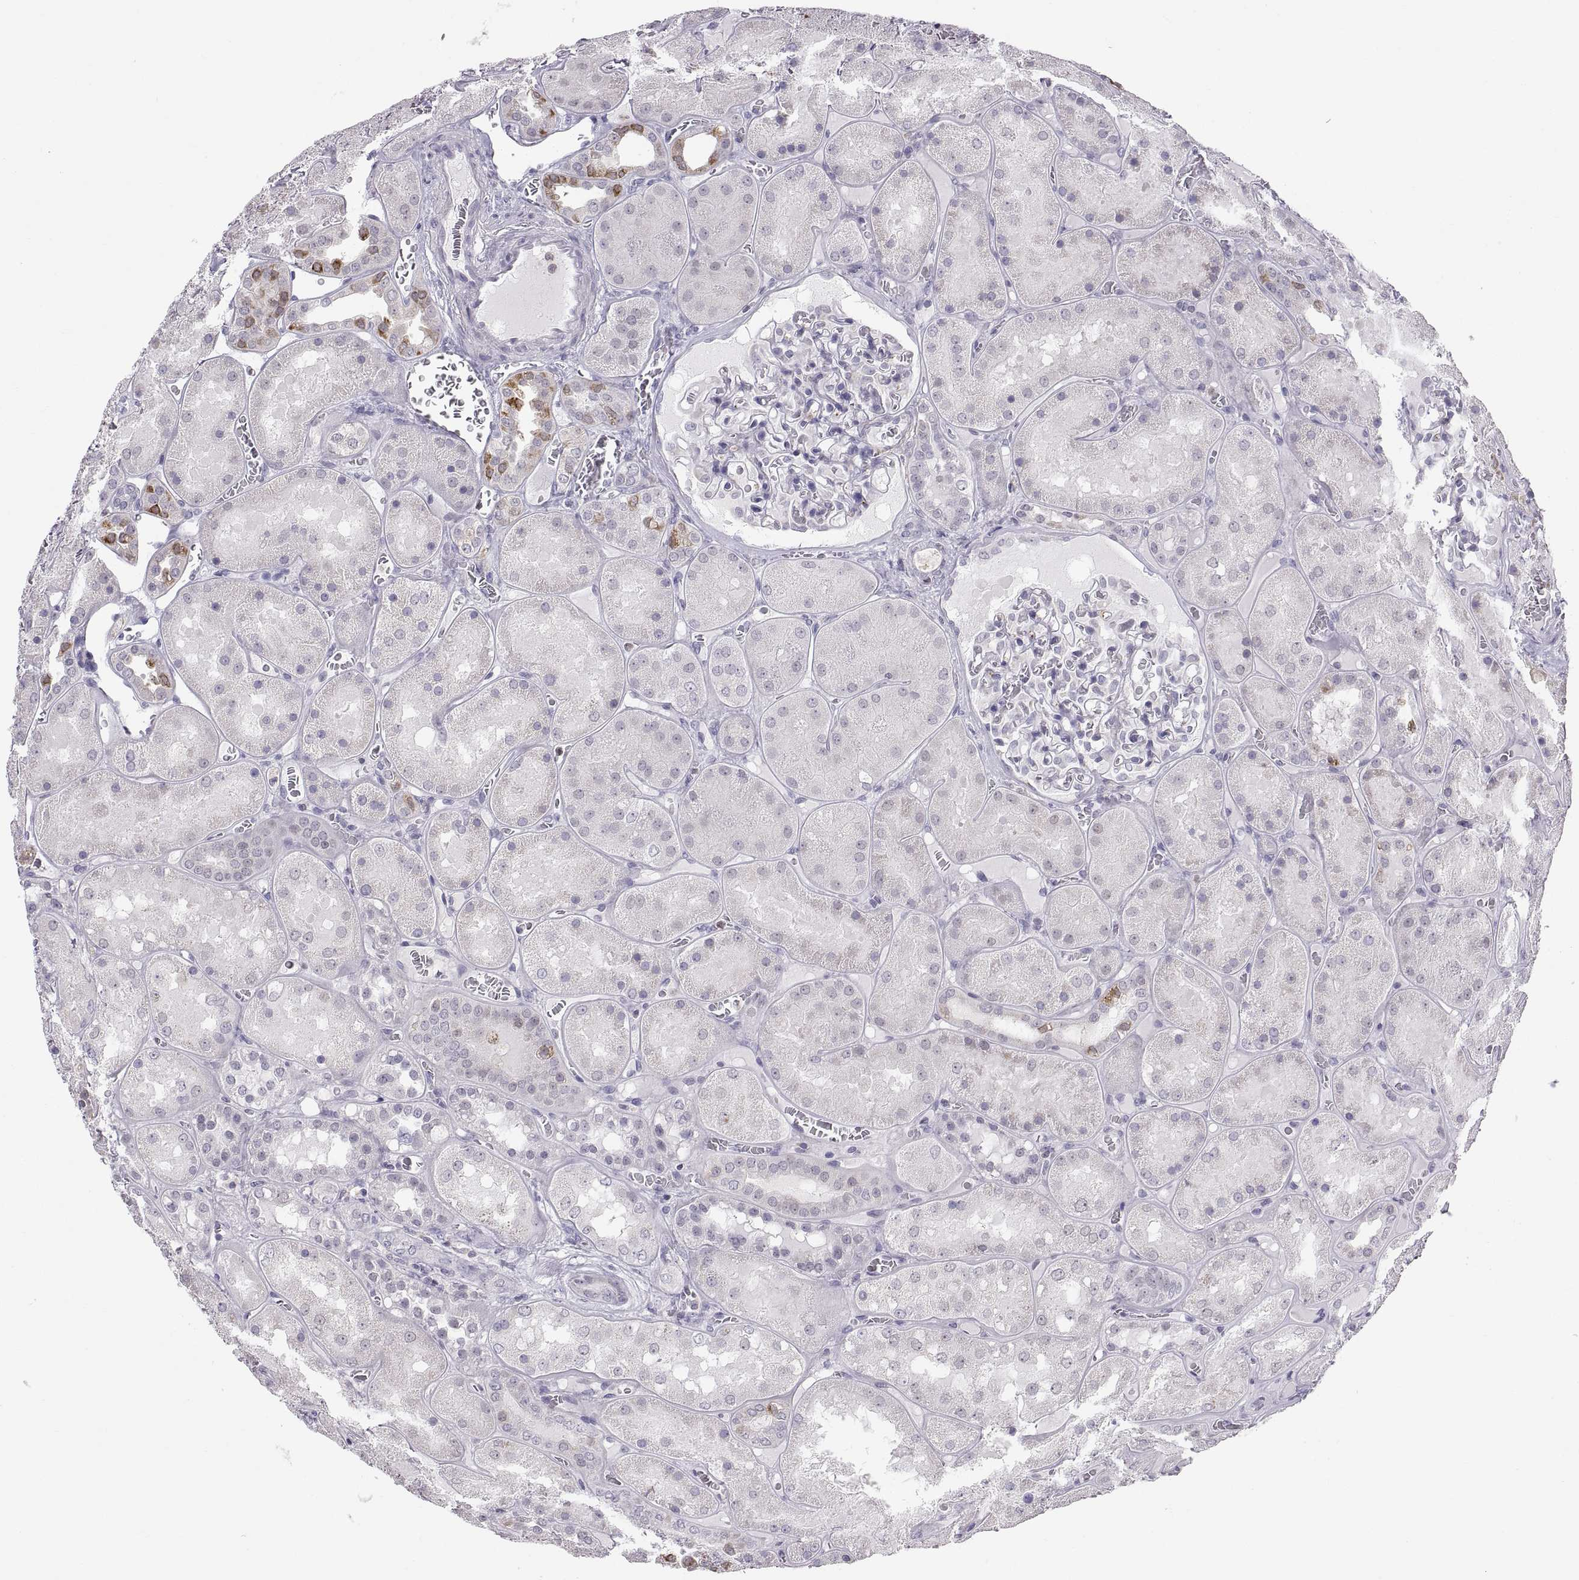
{"staining": {"intensity": "negative", "quantity": "none", "location": "none"}, "tissue": "kidney", "cell_type": "Cells in glomeruli", "image_type": "normal", "snomed": [{"axis": "morphology", "description": "Normal tissue, NOS"}, {"axis": "topography", "description": "Kidney"}], "caption": "DAB (3,3'-diaminobenzidine) immunohistochemical staining of normal human kidney demonstrates no significant staining in cells in glomeruli.", "gene": "ERO1A", "patient": {"sex": "male", "age": 73}}